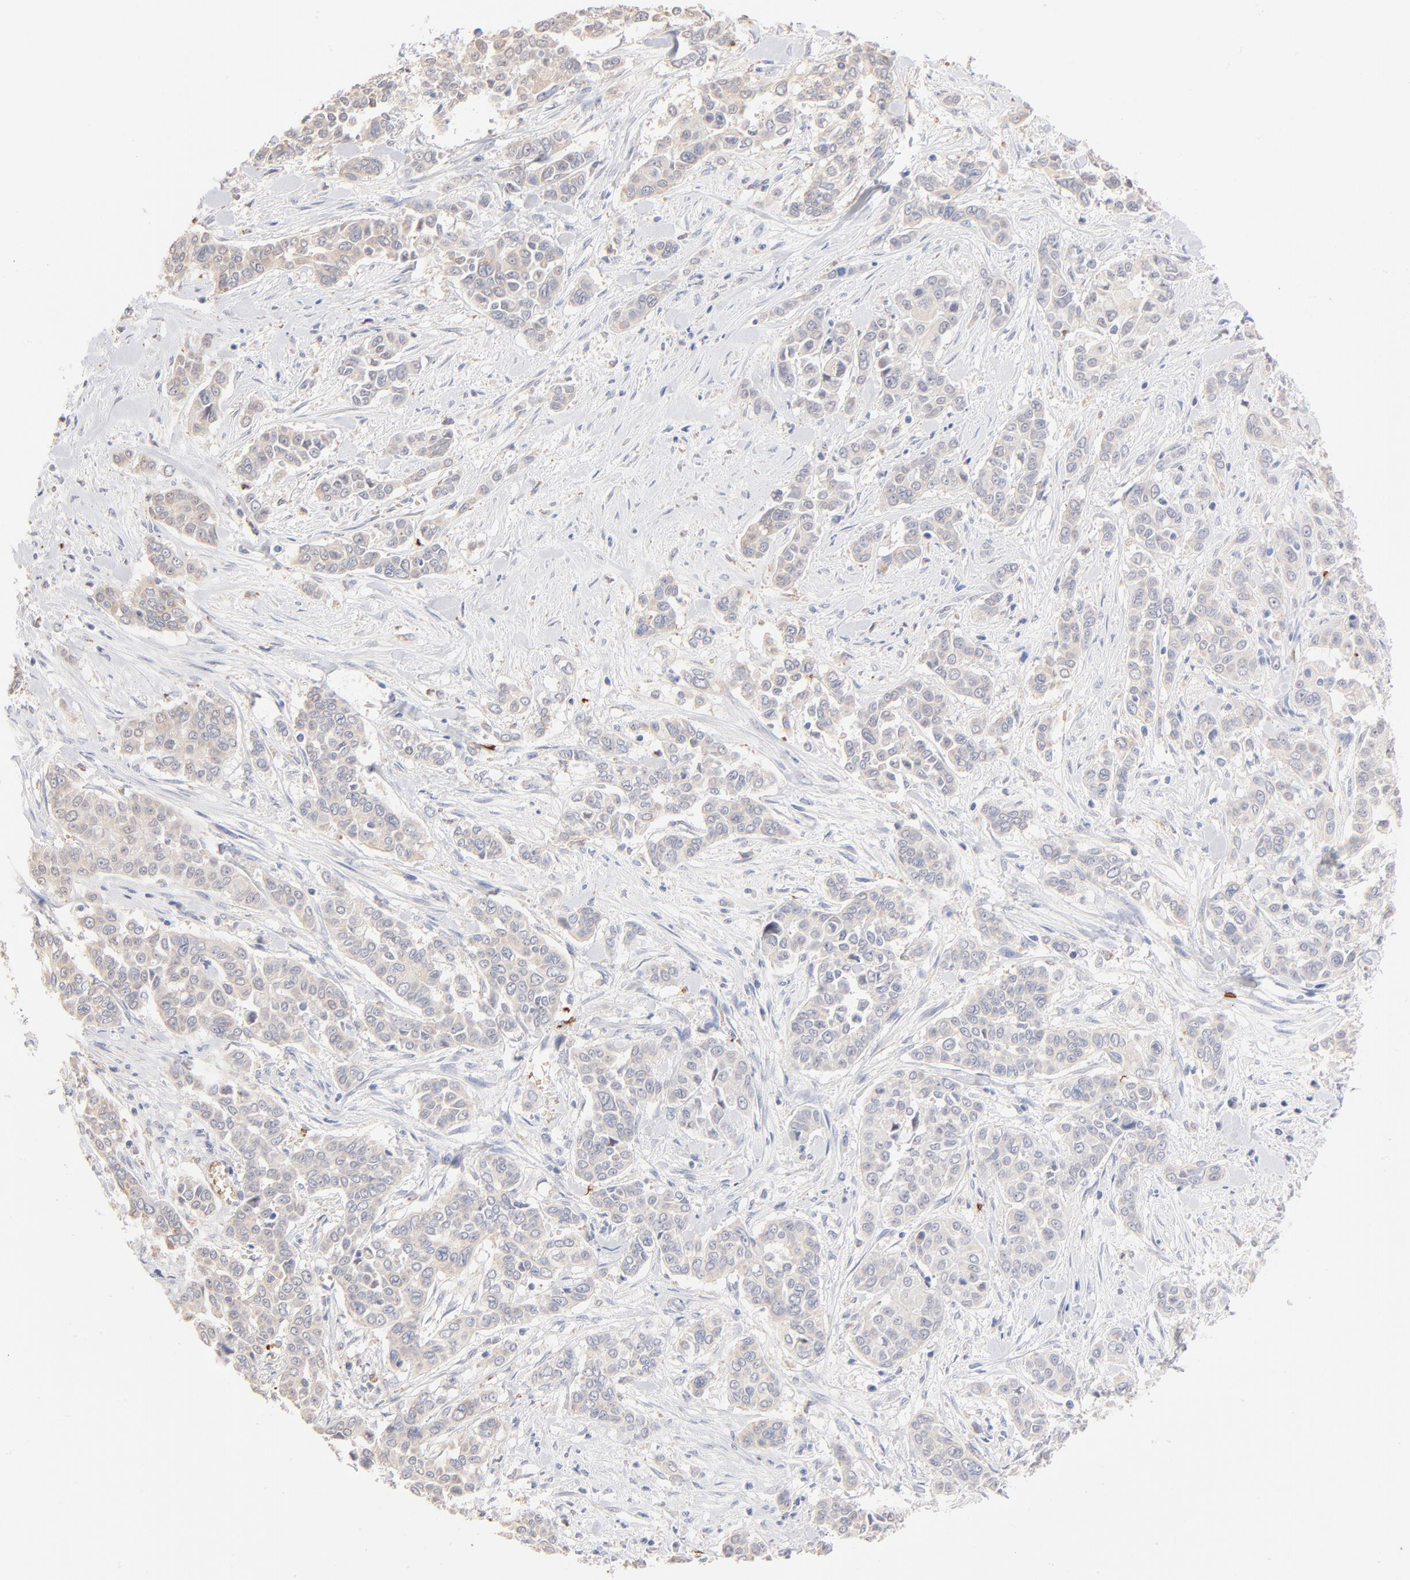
{"staining": {"intensity": "negative", "quantity": "none", "location": "none"}, "tissue": "pancreatic cancer", "cell_type": "Tumor cells", "image_type": "cancer", "snomed": [{"axis": "morphology", "description": "Adenocarcinoma, NOS"}, {"axis": "topography", "description": "Pancreas"}], "caption": "The micrograph shows no staining of tumor cells in pancreatic cancer (adenocarcinoma). (DAB immunohistochemistry visualized using brightfield microscopy, high magnification).", "gene": "SPTB", "patient": {"sex": "female", "age": 52}}